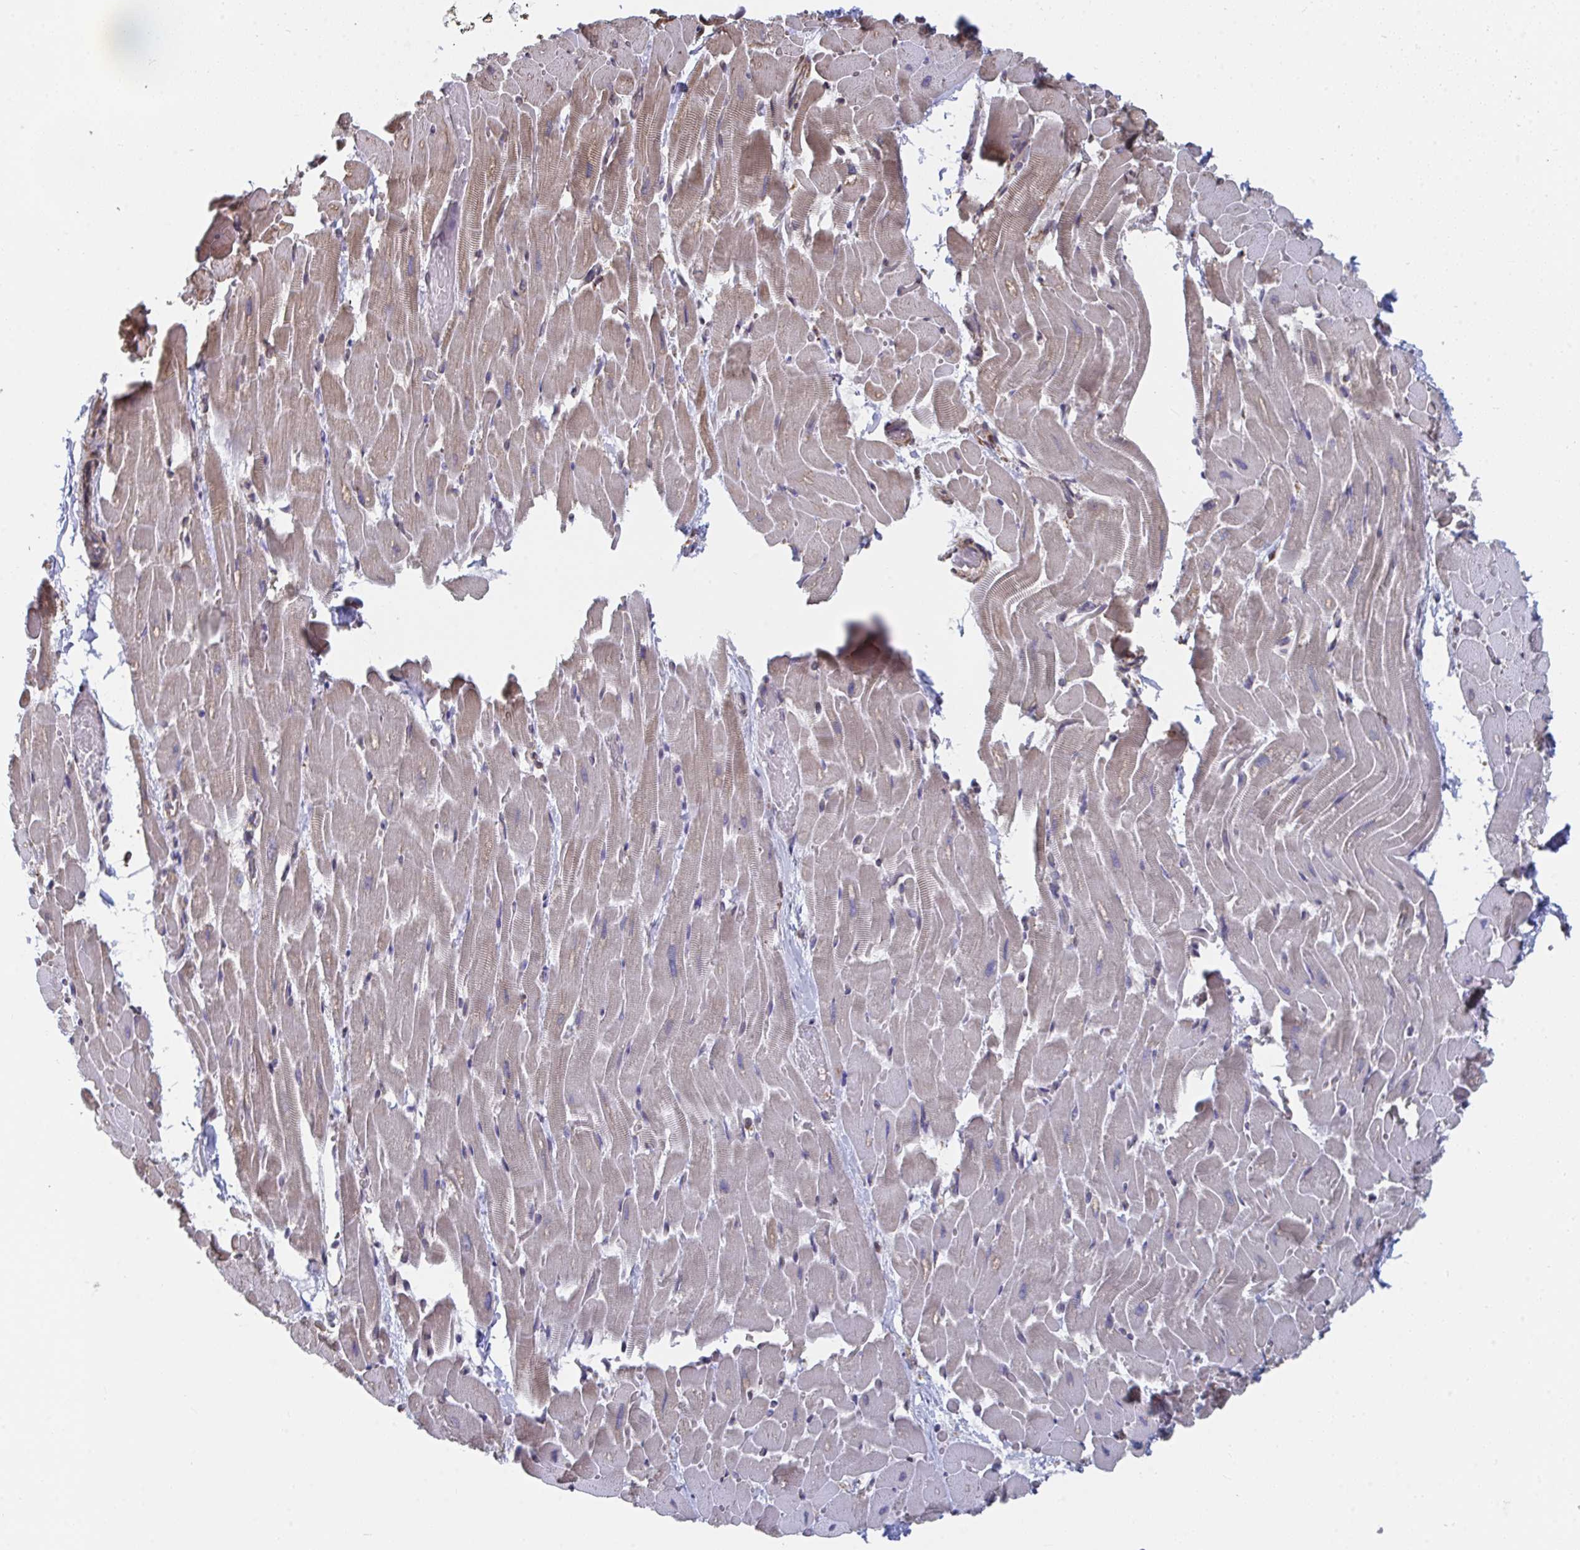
{"staining": {"intensity": "weak", "quantity": "25%-75%", "location": "cytoplasmic/membranous"}, "tissue": "heart muscle", "cell_type": "Cardiomyocytes", "image_type": "normal", "snomed": [{"axis": "morphology", "description": "Normal tissue, NOS"}, {"axis": "topography", "description": "Heart"}], "caption": "Immunohistochemical staining of normal human heart muscle reveals low levels of weak cytoplasmic/membranous positivity in approximately 25%-75% of cardiomyocytes.", "gene": "ELAVL1", "patient": {"sex": "male", "age": 37}}